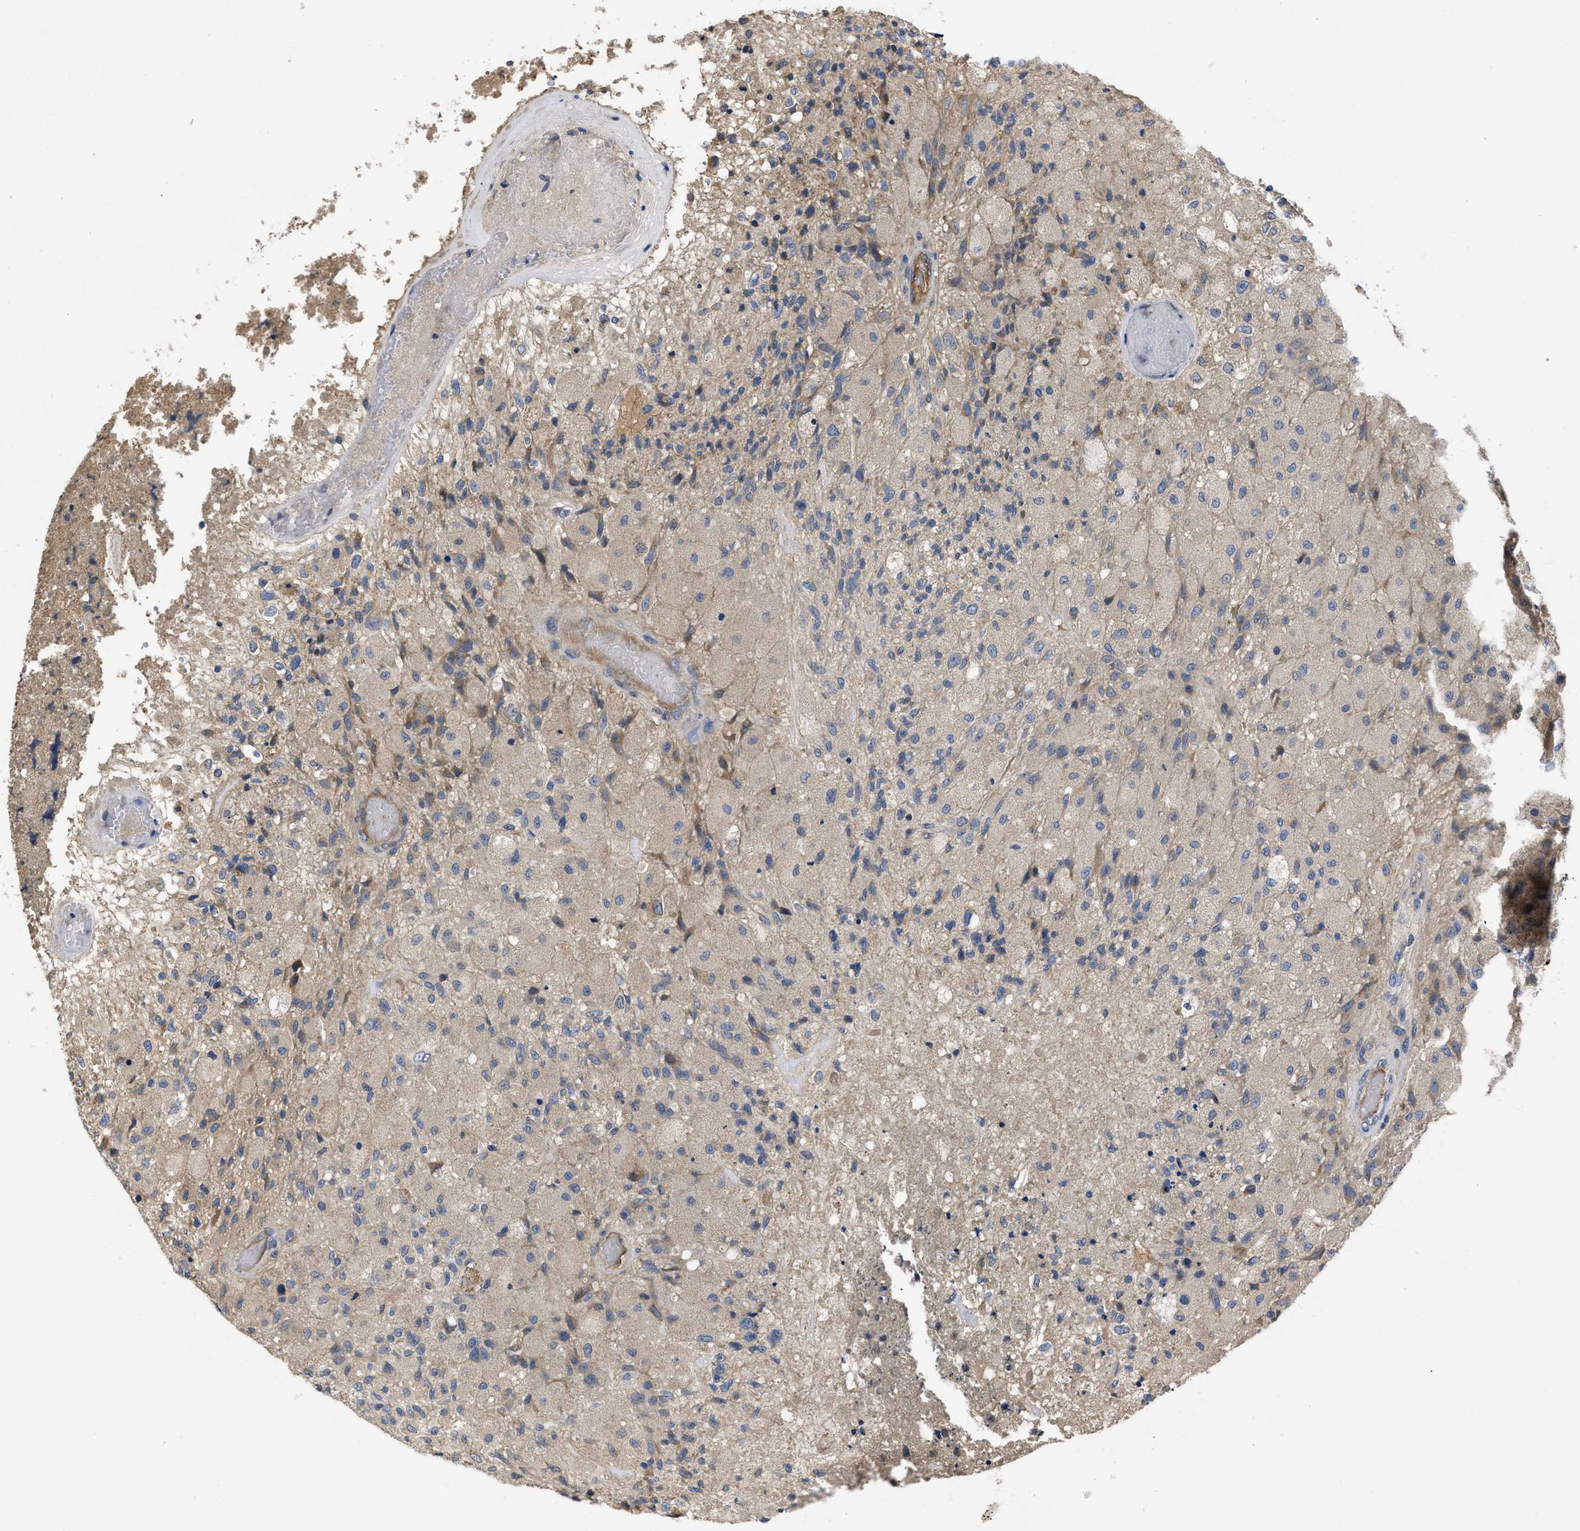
{"staining": {"intensity": "moderate", "quantity": "<25%", "location": "cytoplasmic/membranous"}, "tissue": "glioma", "cell_type": "Tumor cells", "image_type": "cancer", "snomed": [{"axis": "morphology", "description": "Normal tissue, NOS"}, {"axis": "morphology", "description": "Glioma, malignant, High grade"}, {"axis": "topography", "description": "Cerebral cortex"}], "caption": "Glioma stained with a brown dye demonstrates moderate cytoplasmic/membranous positive staining in about <25% of tumor cells.", "gene": "VPS4A", "patient": {"sex": "male", "age": 77}}